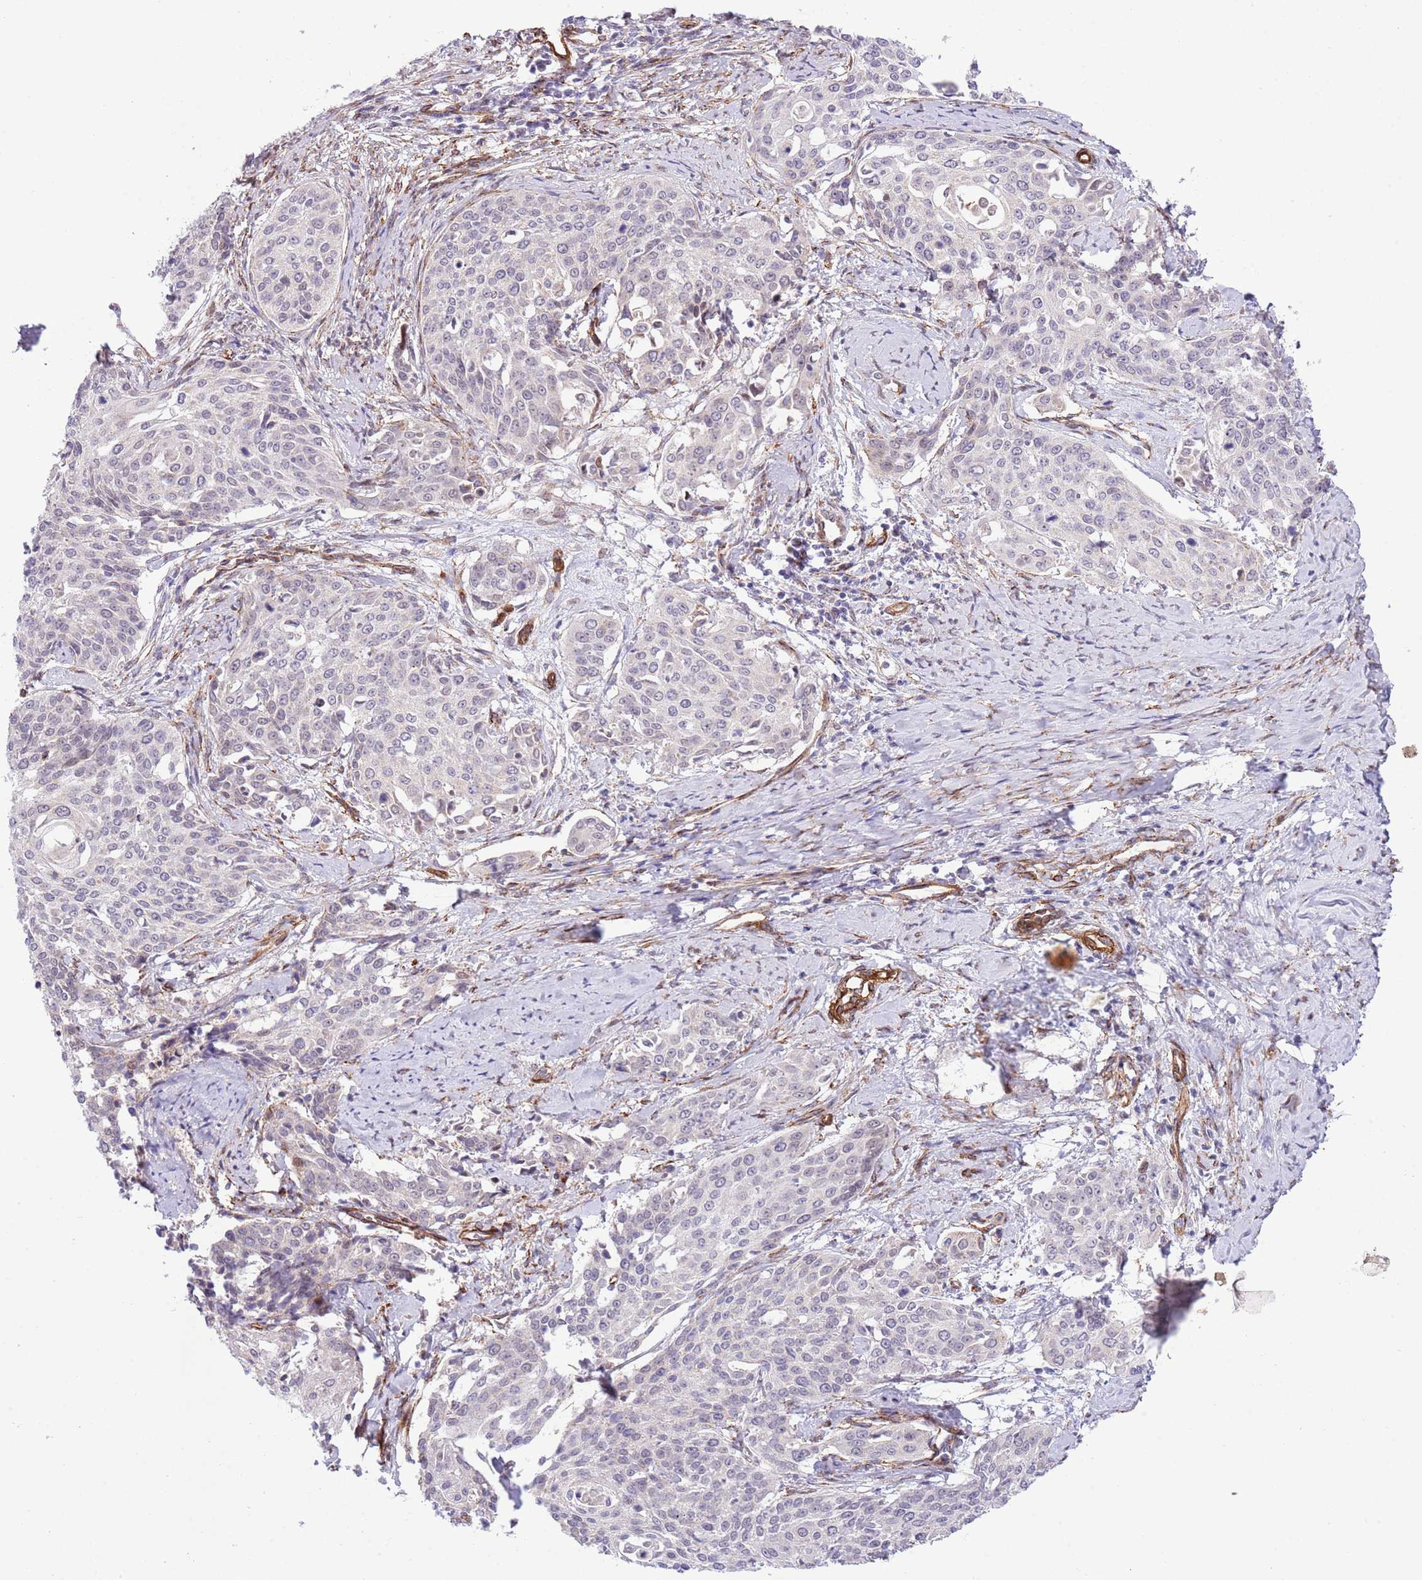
{"staining": {"intensity": "negative", "quantity": "none", "location": "none"}, "tissue": "cervical cancer", "cell_type": "Tumor cells", "image_type": "cancer", "snomed": [{"axis": "morphology", "description": "Squamous cell carcinoma, NOS"}, {"axis": "topography", "description": "Cervix"}], "caption": "An immunohistochemistry (IHC) image of cervical cancer is shown. There is no staining in tumor cells of cervical cancer. Brightfield microscopy of immunohistochemistry stained with DAB (3,3'-diaminobenzidine) (brown) and hematoxylin (blue), captured at high magnification.", "gene": "NEK3", "patient": {"sex": "female", "age": 44}}